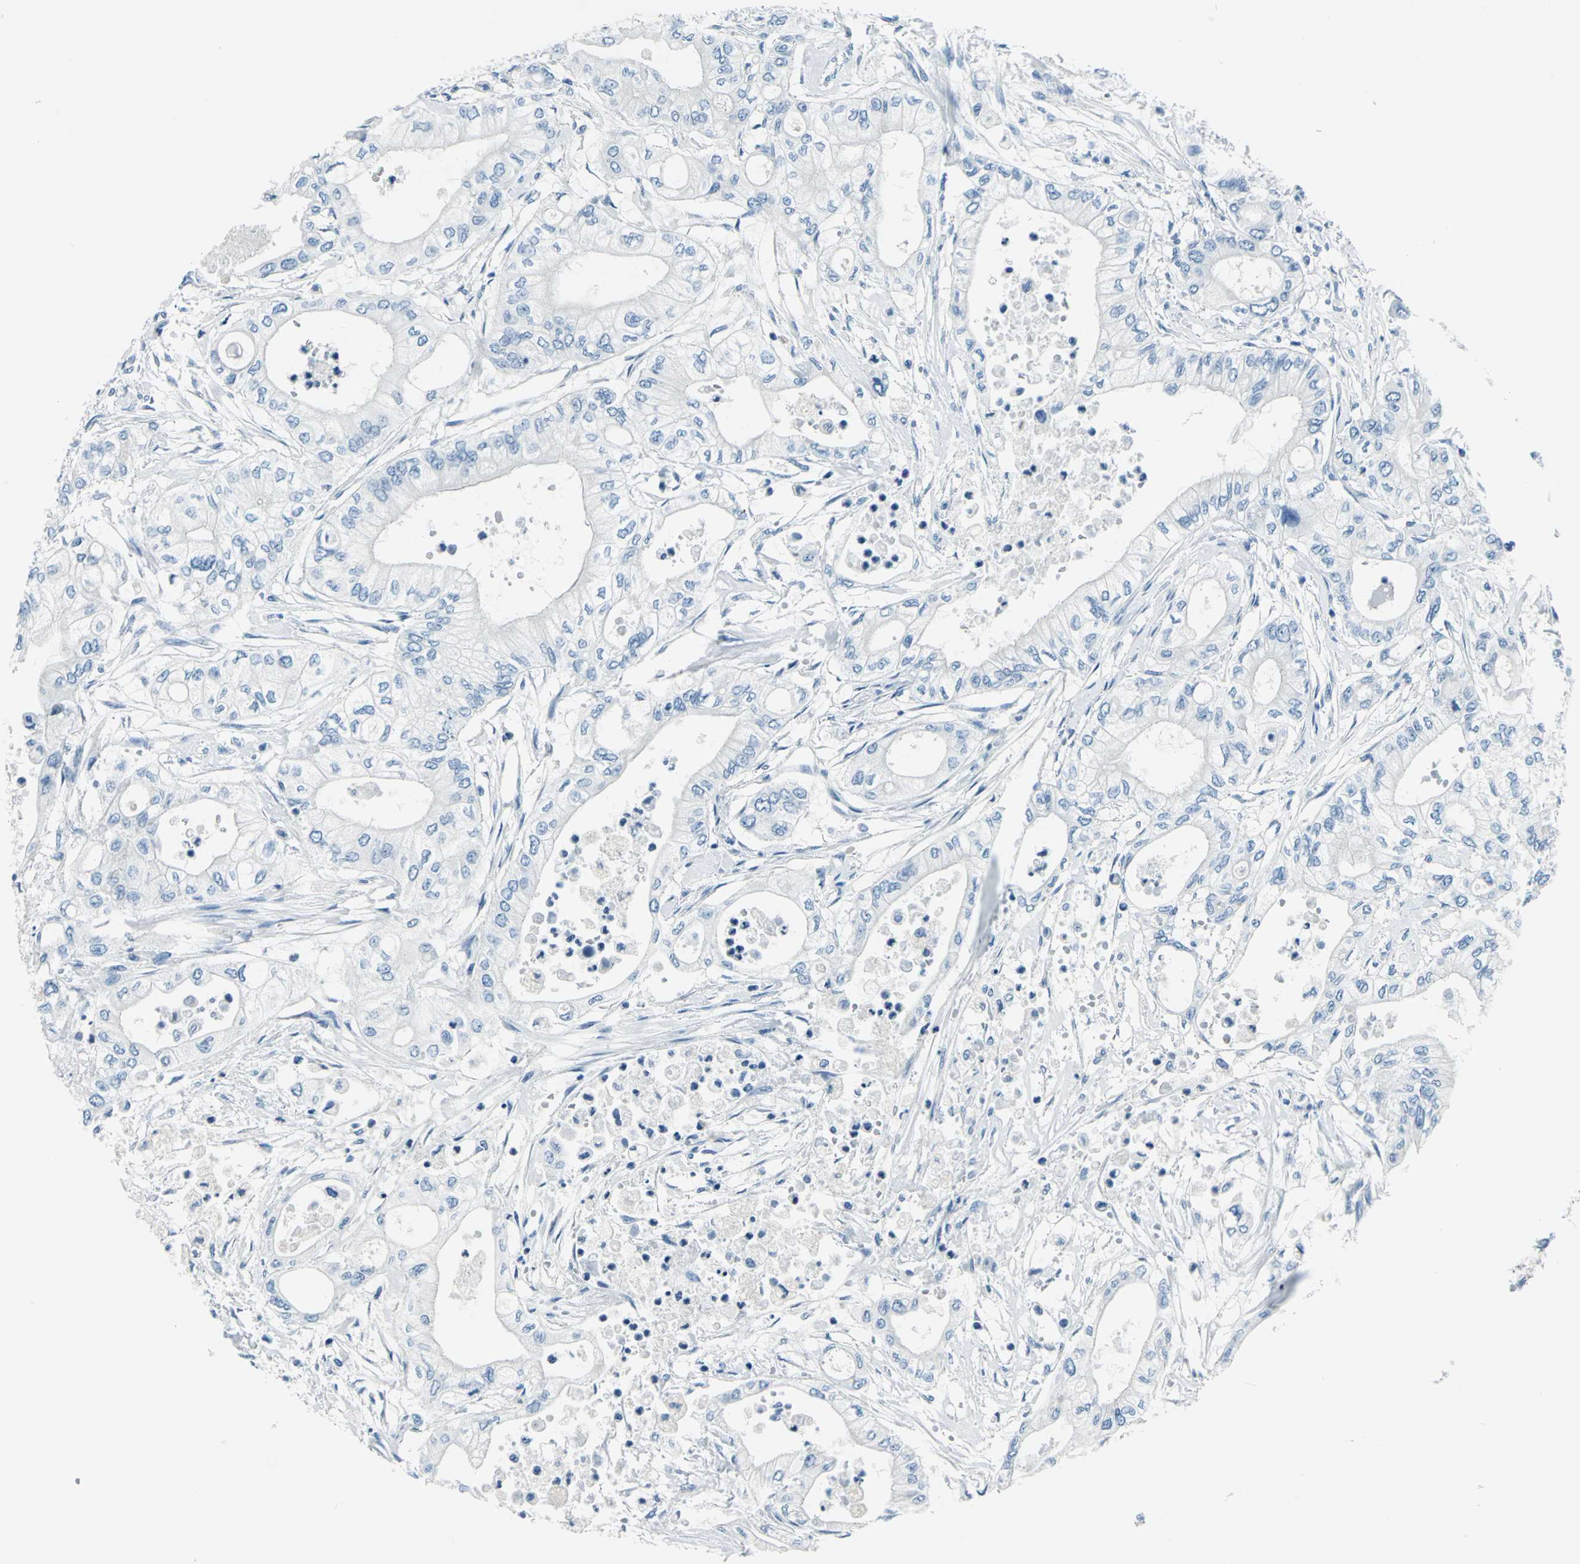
{"staining": {"intensity": "negative", "quantity": "none", "location": "none"}, "tissue": "pancreatic cancer", "cell_type": "Tumor cells", "image_type": "cancer", "snomed": [{"axis": "morphology", "description": "Adenocarcinoma, NOS"}, {"axis": "topography", "description": "Pancreas"}], "caption": "This is a histopathology image of immunohistochemistry (IHC) staining of adenocarcinoma (pancreatic), which shows no expression in tumor cells. The staining is performed using DAB (3,3'-diaminobenzidine) brown chromogen with nuclei counter-stained in using hematoxylin.", "gene": "AKR1A1", "patient": {"sex": "male", "age": 79}}